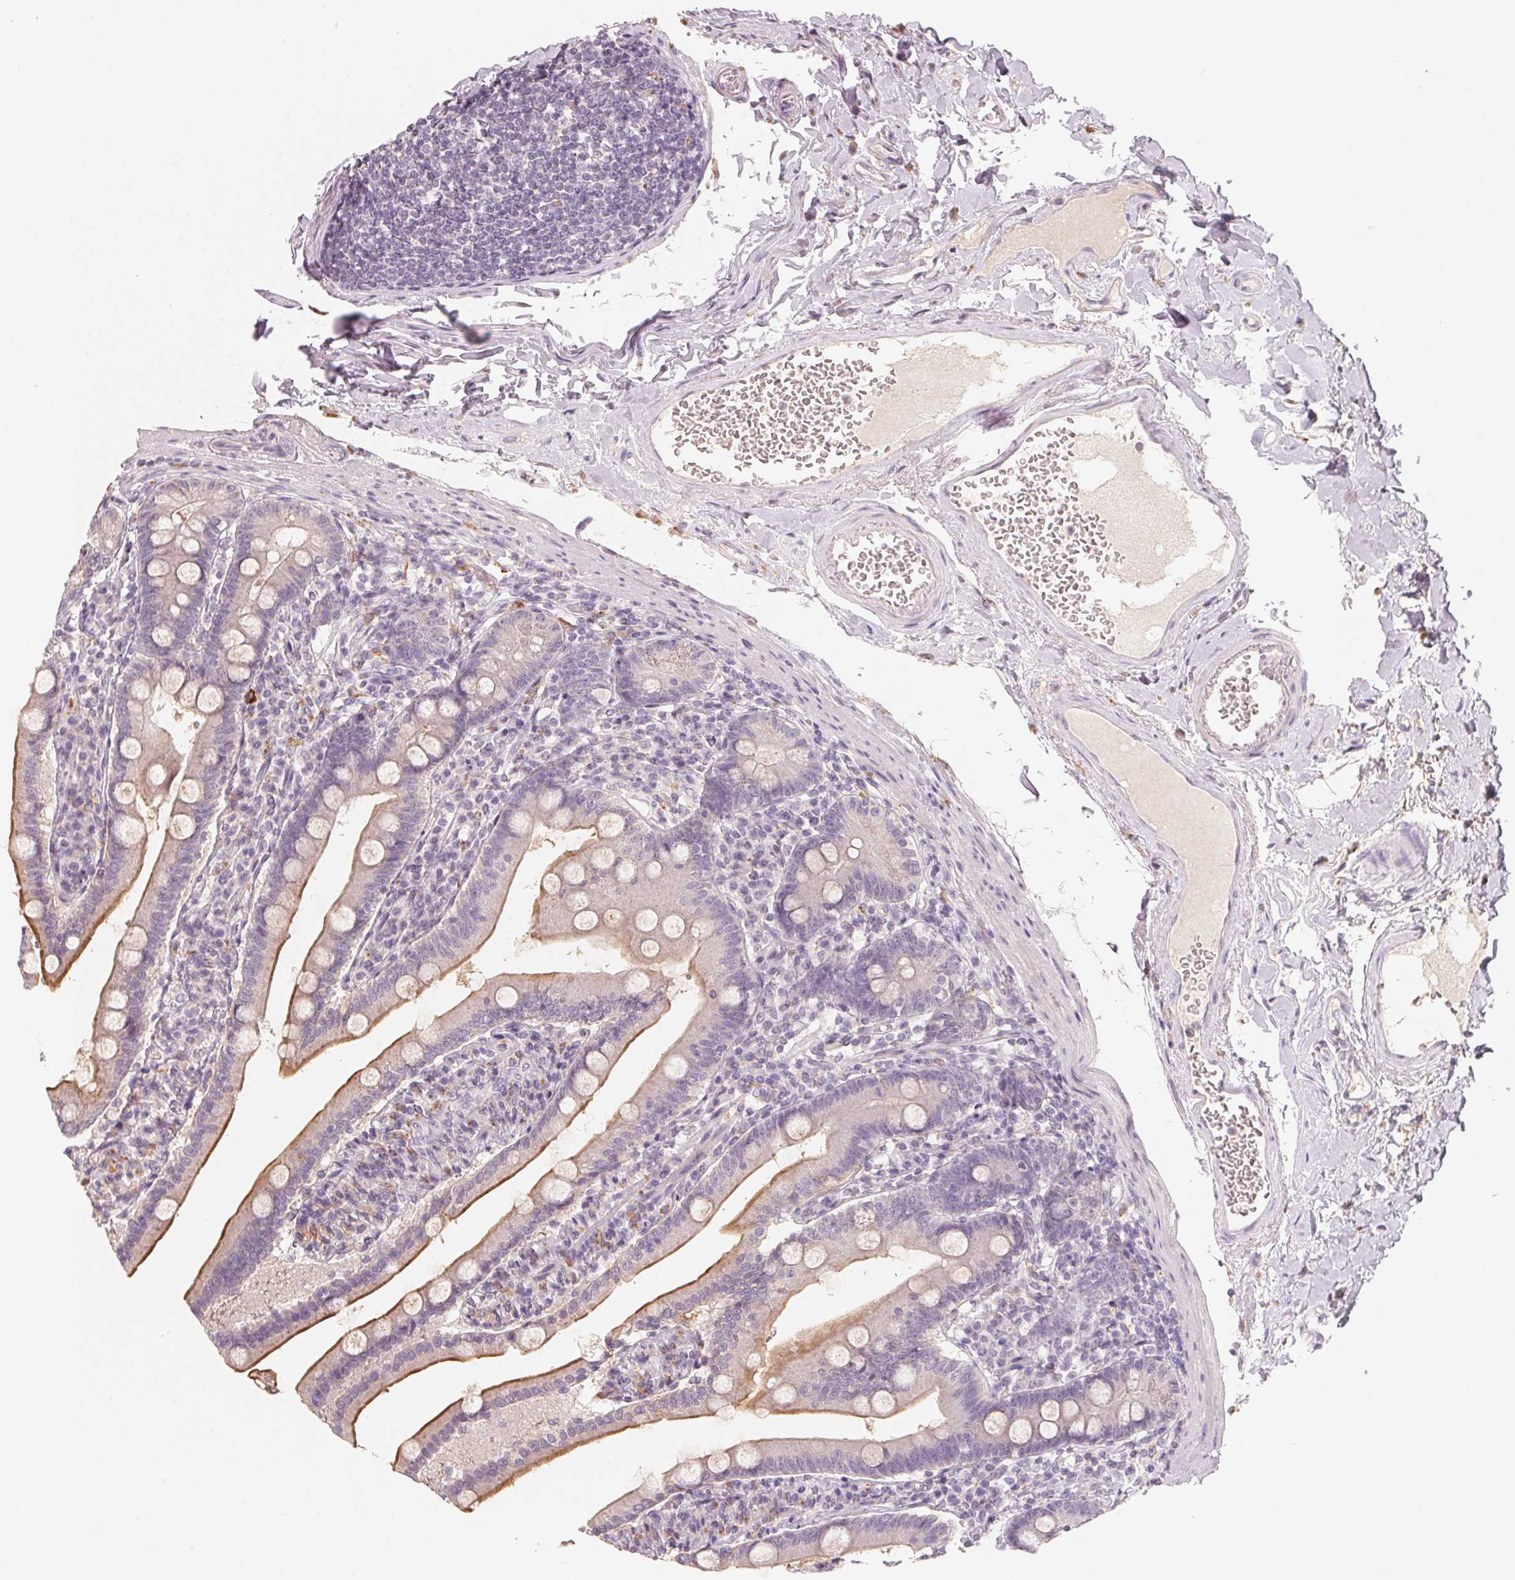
{"staining": {"intensity": "moderate", "quantity": "25%-75%", "location": "cytoplasmic/membranous"}, "tissue": "duodenum", "cell_type": "Glandular cells", "image_type": "normal", "snomed": [{"axis": "morphology", "description": "Normal tissue, NOS"}, {"axis": "topography", "description": "Duodenum"}], "caption": "IHC of benign human duodenum exhibits medium levels of moderate cytoplasmic/membranous expression in about 25%-75% of glandular cells. The staining is performed using DAB (3,3'-diaminobenzidine) brown chromogen to label protein expression. The nuclei are counter-stained blue using hematoxylin.", "gene": "TREH", "patient": {"sex": "female", "age": 67}}